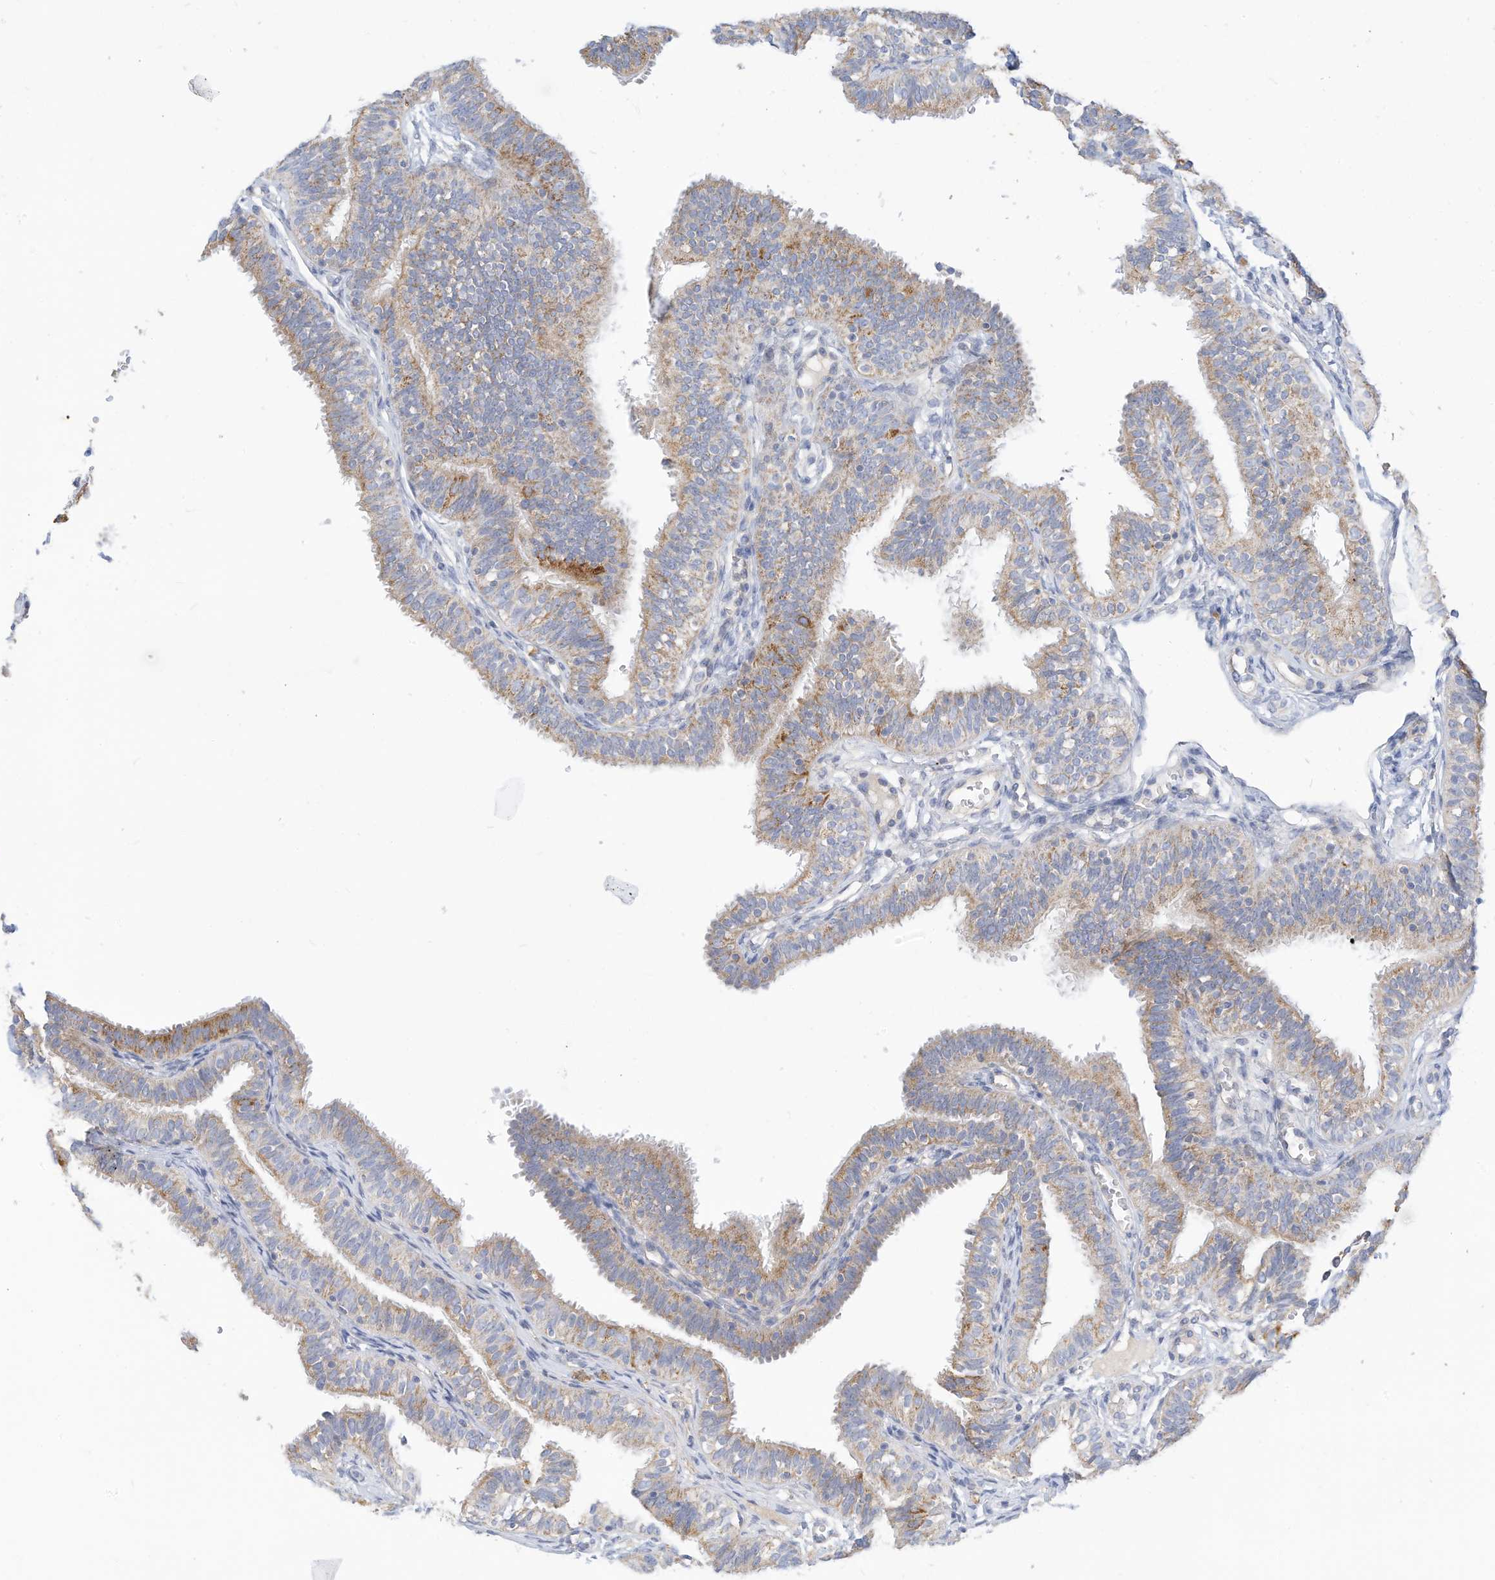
{"staining": {"intensity": "moderate", "quantity": "25%-75%", "location": "cytoplasmic/membranous"}, "tissue": "fallopian tube", "cell_type": "Glandular cells", "image_type": "normal", "snomed": [{"axis": "morphology", "description": "Normal tissue, NOS"}, {"axis": "topography", "description": "Fallopian tube"}], "caption": "Immunohistochemistry (IHC) image of benign fallopian tube: fallopian tube stained using immunohistochemistry (IHC) demonstrates medium levels of moderate protein expression localized specifically in the cytoplasmic/membranous of glandular cells, appearing as a cytoplasmic/membranous brown color.", "gene": "RHOH", "patient": {"sex": "female", "age": 35}}